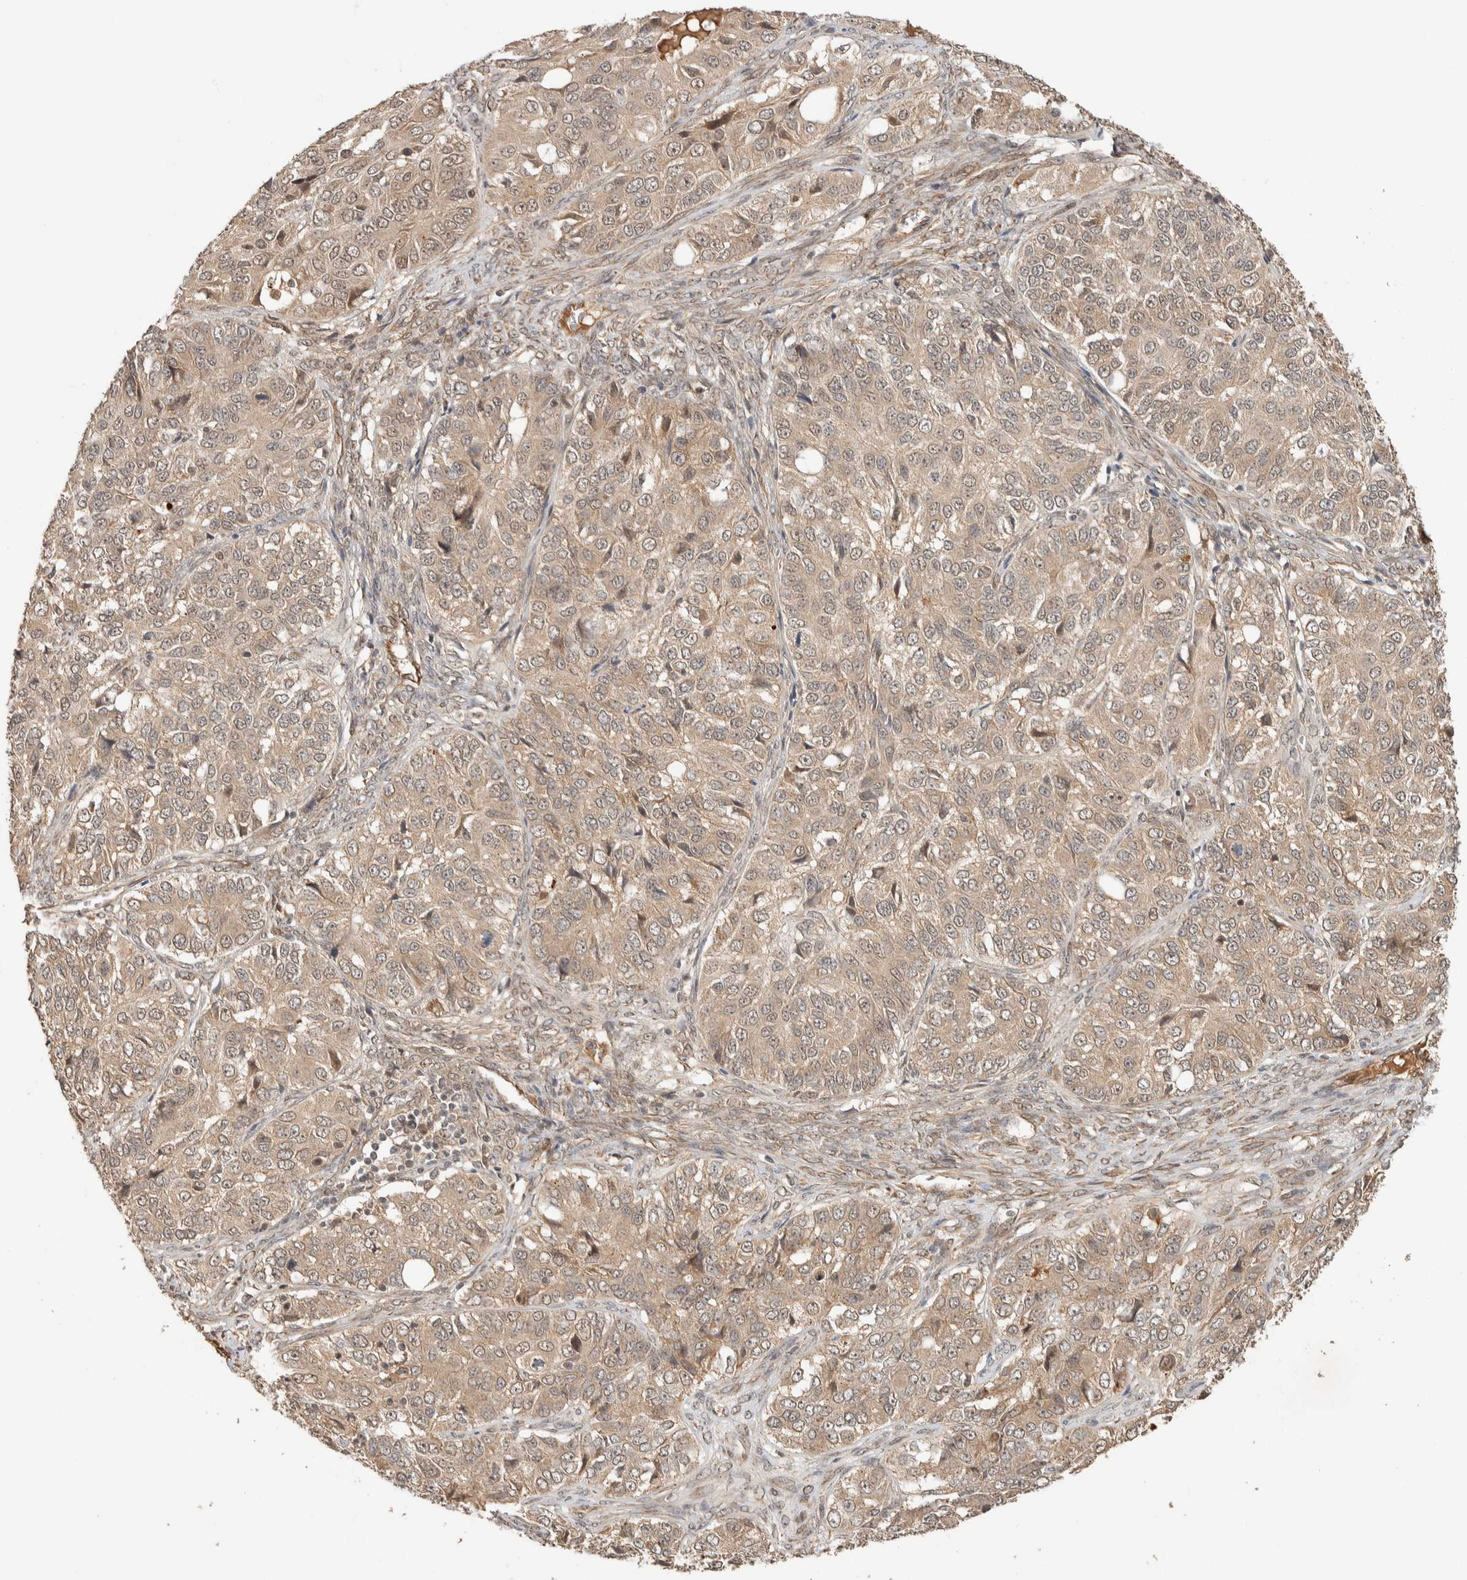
{"staining": {"intensity": "weak", "quantity": ">75%", "location": "cytoplasmic/membranous"}, "tissue": "ovarian cancer", "cell_type": "Tumor cells", "image_type": "cancer", "snomed": [{"axis": "morphology", "description": "Carcinoma, endometroid"}, {"axis": "topography", "description": "Ovary"}], "caption": "Endometroid carcinoma (ovarian) stained with DAB immunohistochemistry (IHC) demonstrates low levels of weak cytoplasmic/membranous expression in about >75% of tumor cells. The staining is performed using DAB brown chromogen to label protein expression. The nuclei are counter-stained blue using hematoxylin.", "gene": "ZBTB2", "patient": {"sex": "female", "age": 51}}